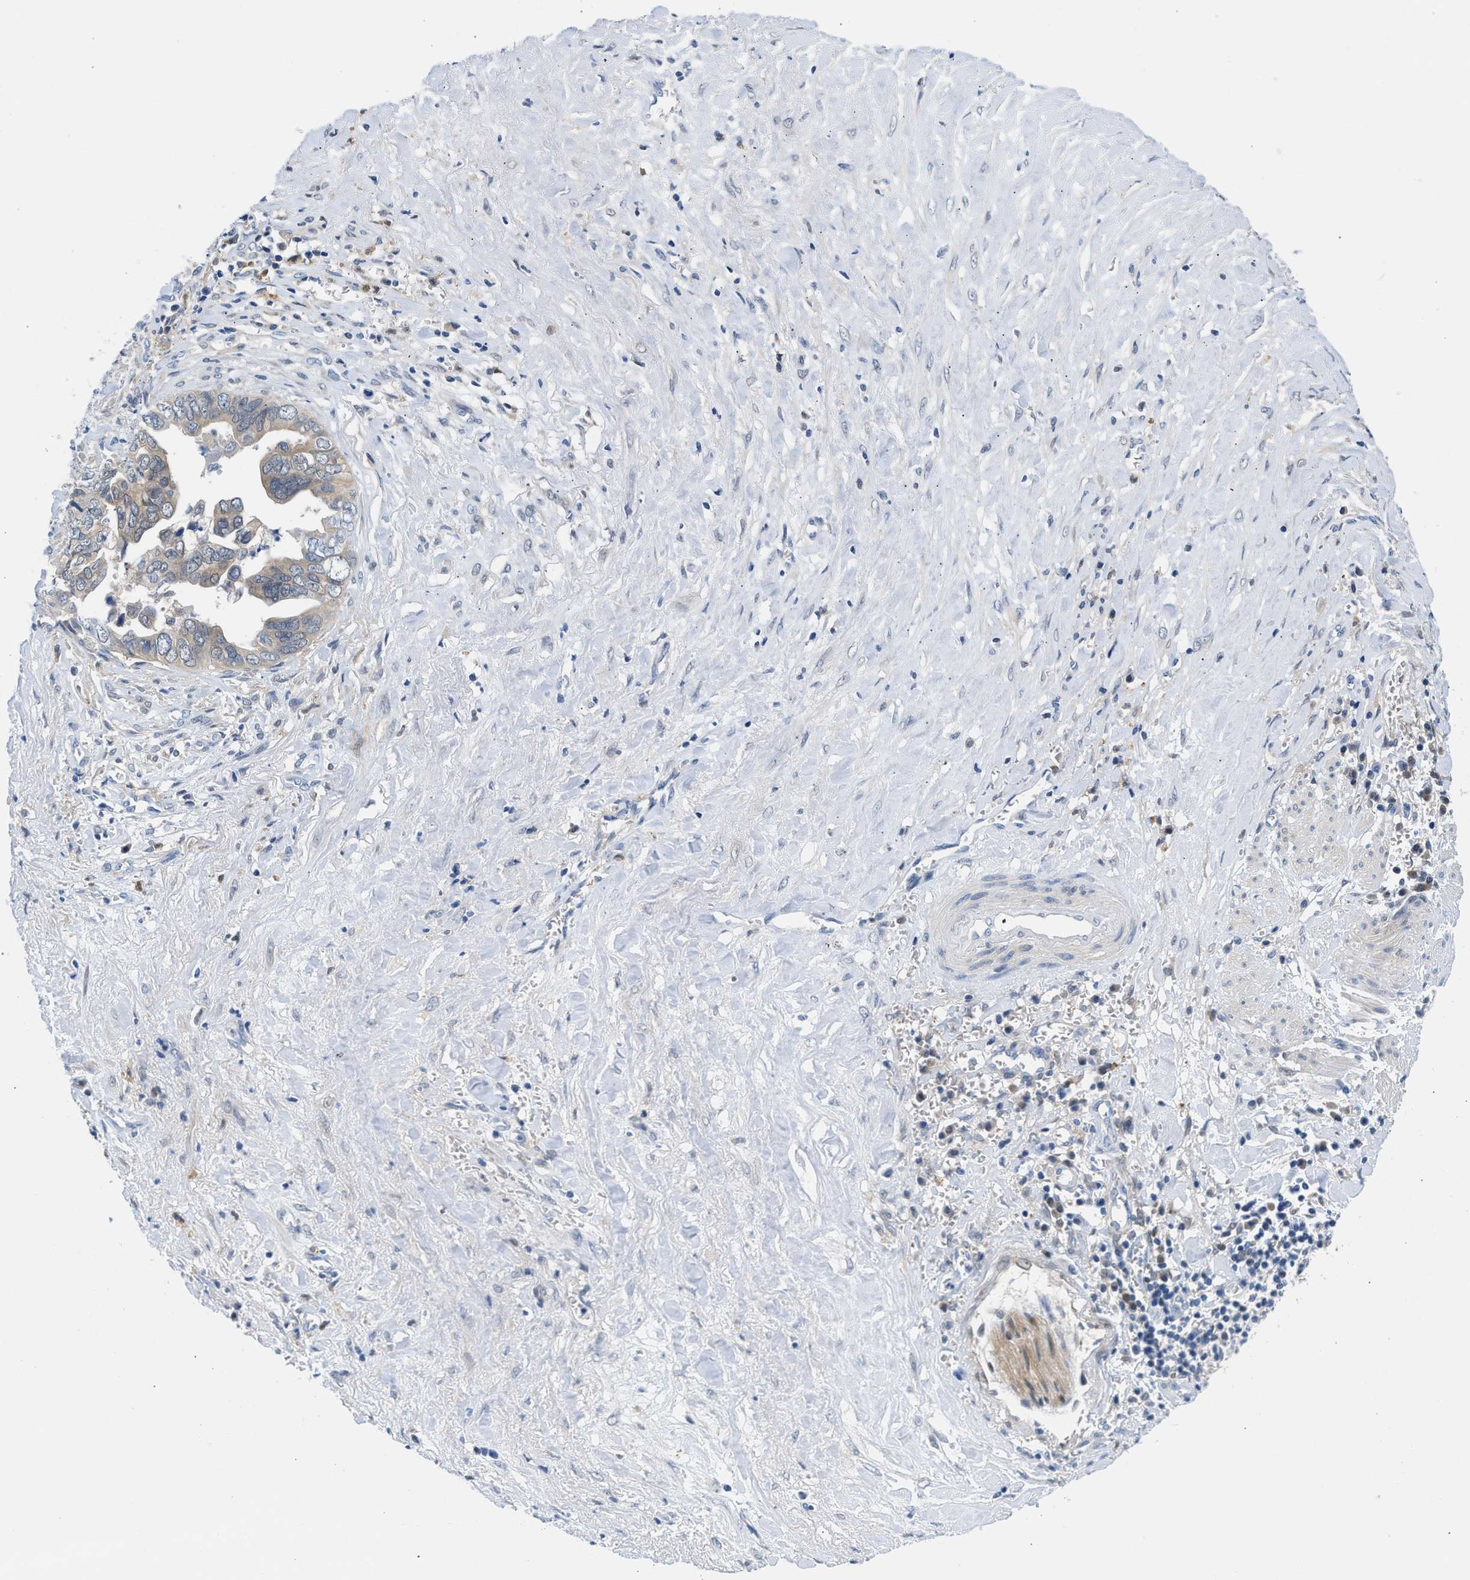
{"staining": {"intensity": "weak", "quantity": "<25%", "location": "cytoplasmic/membranous"}, "tissue": "liver cancer", "cell_type": "Tumor cells", "image_type": "cancer", "snomed": [{"axis": "morphology", "description": "Cholangiocarcinoma"}, {"axis": "topography", "description": "Liver"}], "caption": "IHC of liver cancer reveals no expression in tumor cells.", "gene": "CBR1", "patient": {"sex": "female", "age": 79}}